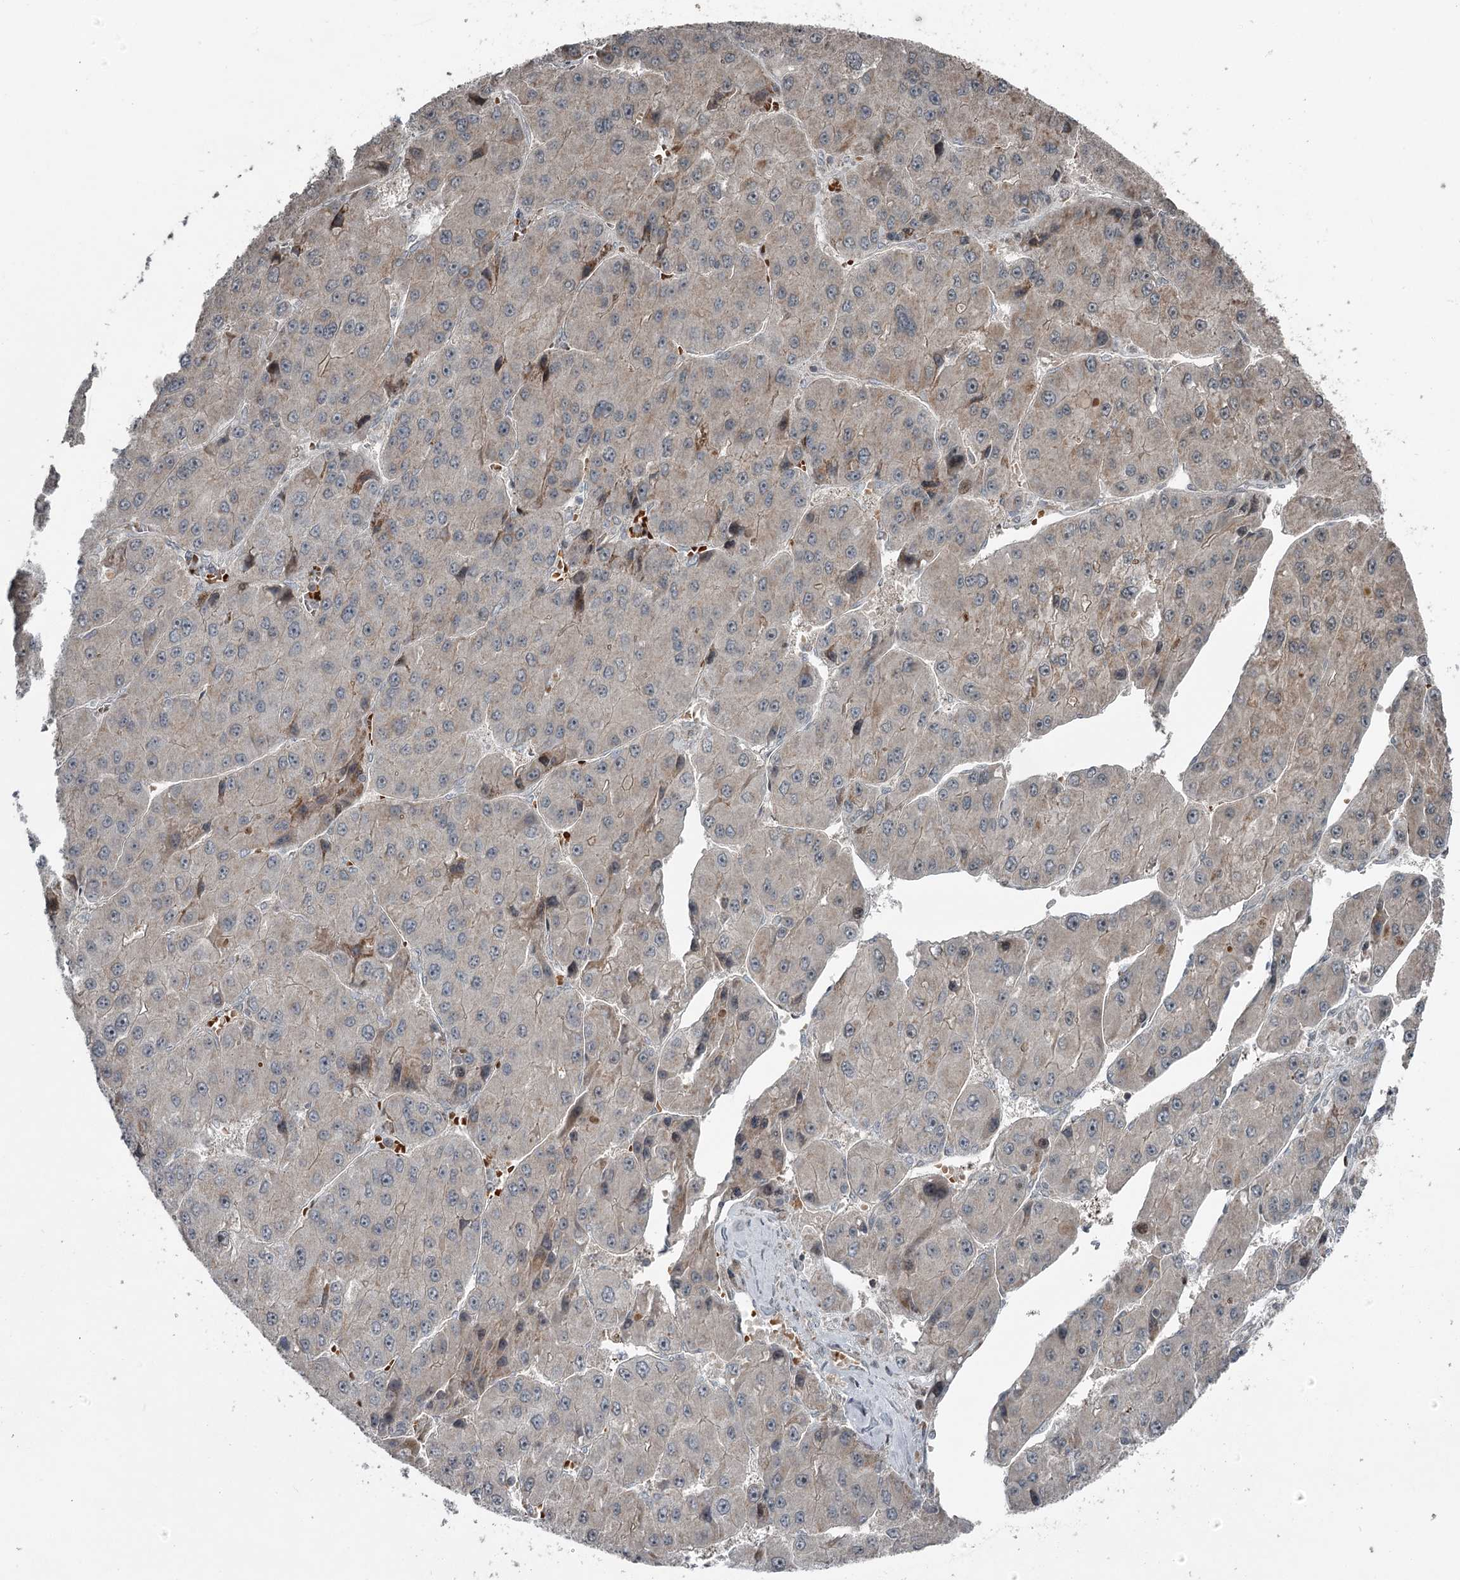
{"staining": {"intensity": "weak", "quantity": "<25%", "location": "cytoplasmic/membranous"}, "tissue": "liver cancer", "cell_type": "Tumor cells", "image_type": "cancer", "snomed": [{"axis": "morphology", "description": "Carcinoma, Hepatocellular, NOS"}, {"axis": "topography", "description": "Liver"}], "caption": "IHC photomicrograph of human liver cancer stained for a protein (brown), which exhibits no positivity in tumor cells.", "gene": "RASSF8", "patient": {"sex": "female", "age": 73}}